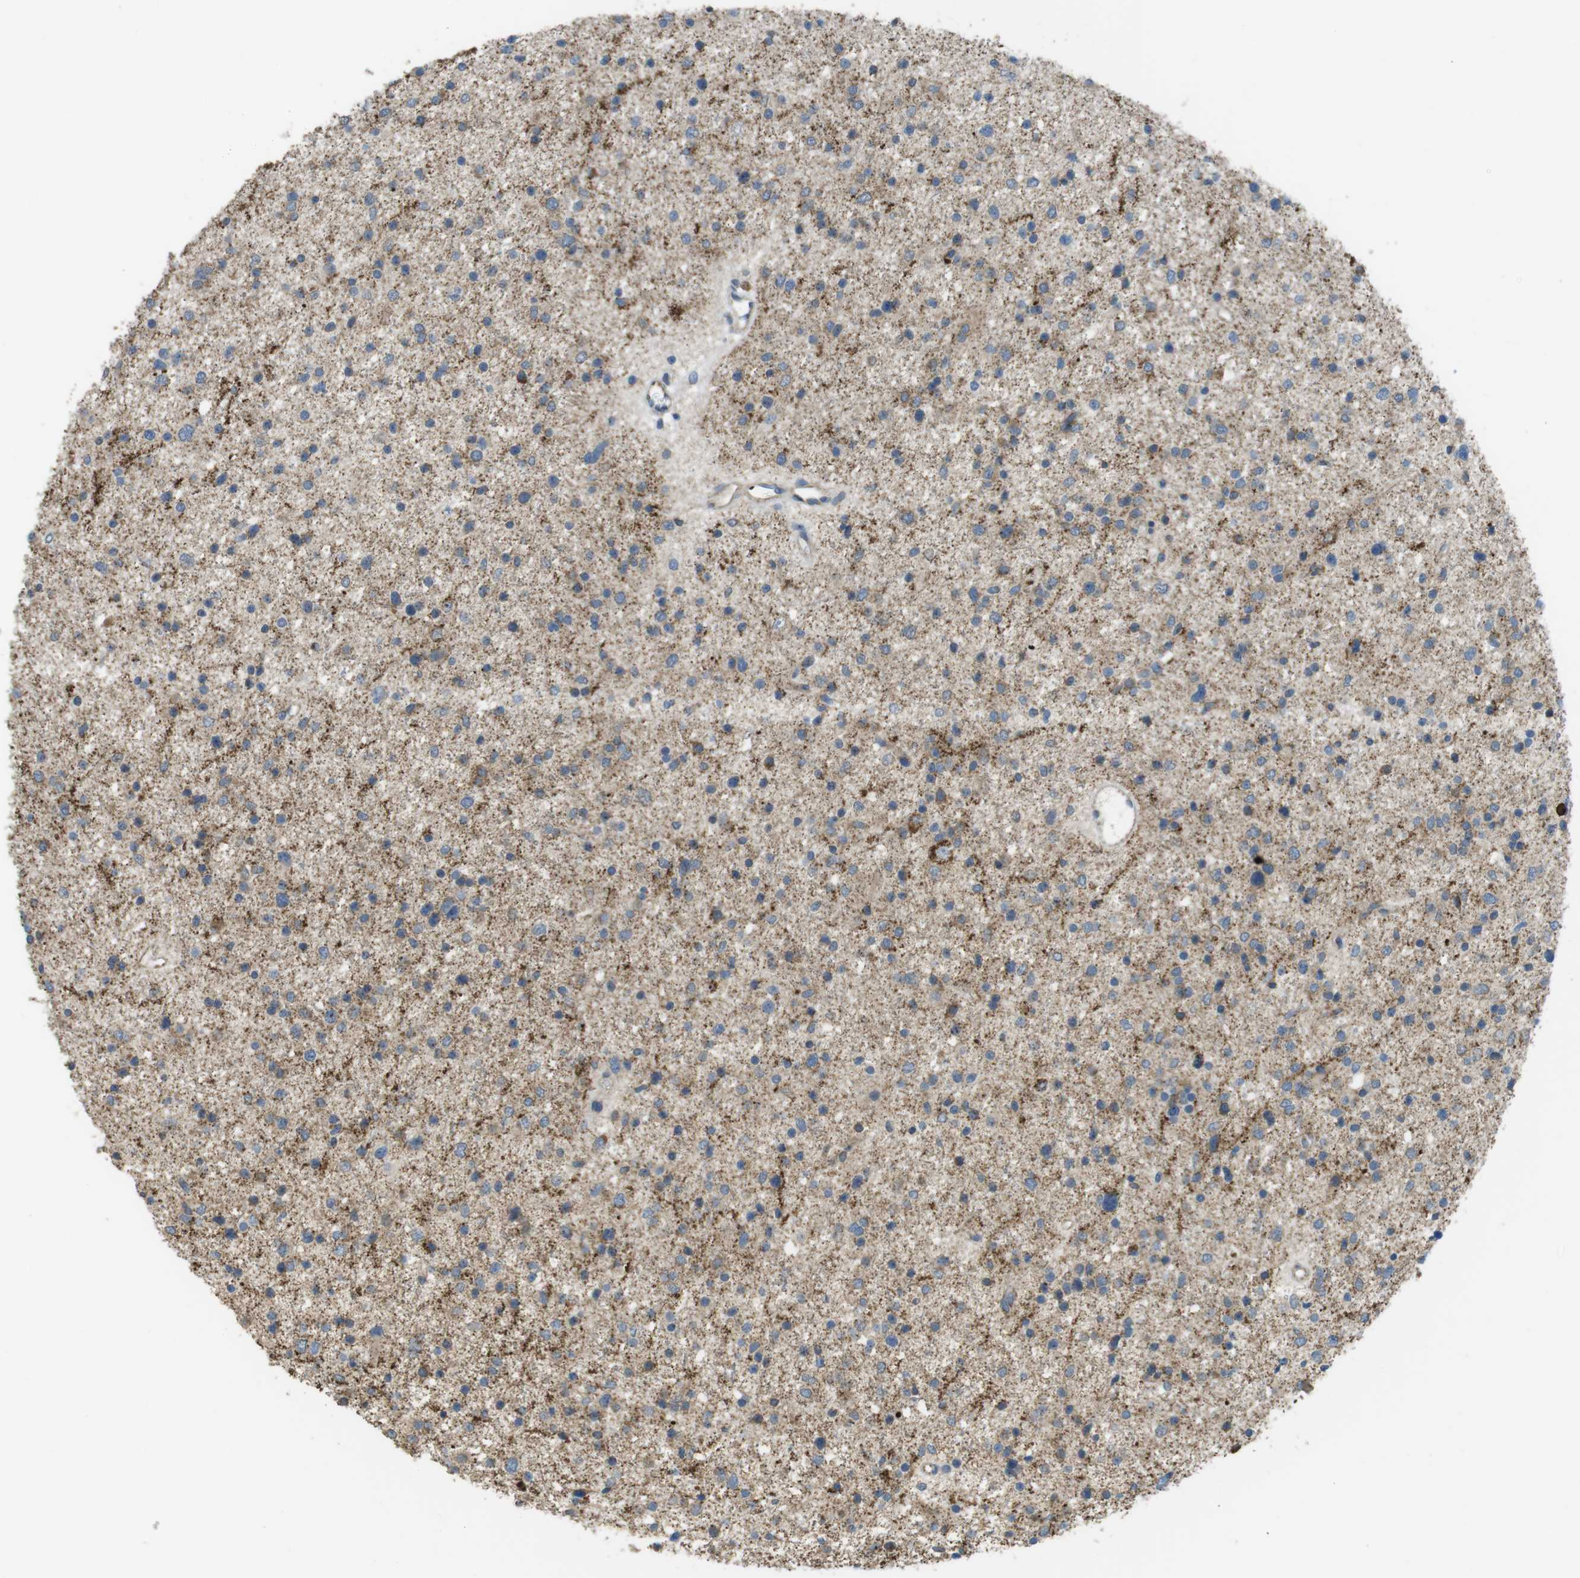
{"staining": {"intensity": "moderate", "quantity": "<25%", "location": "cytoplasmic/membranous"}, "tissue": "glioma", "cell_type": "Tumor cells", "image_type": "cancer", "snomed": [{"axis": "morphology", "description": "Glioma, malignant, Low grade"}, {"axis": "topography", "description": "Brain"}], "caption": "Immunohistochemistry (IHC) (DAB) staining of human glioma exhibits moderate cytoplasmic/membranous protein positivity in approximately <25% of tumor cells.", "gene": "GRIK2", "patient": {"sex": "female", "age": 37}}